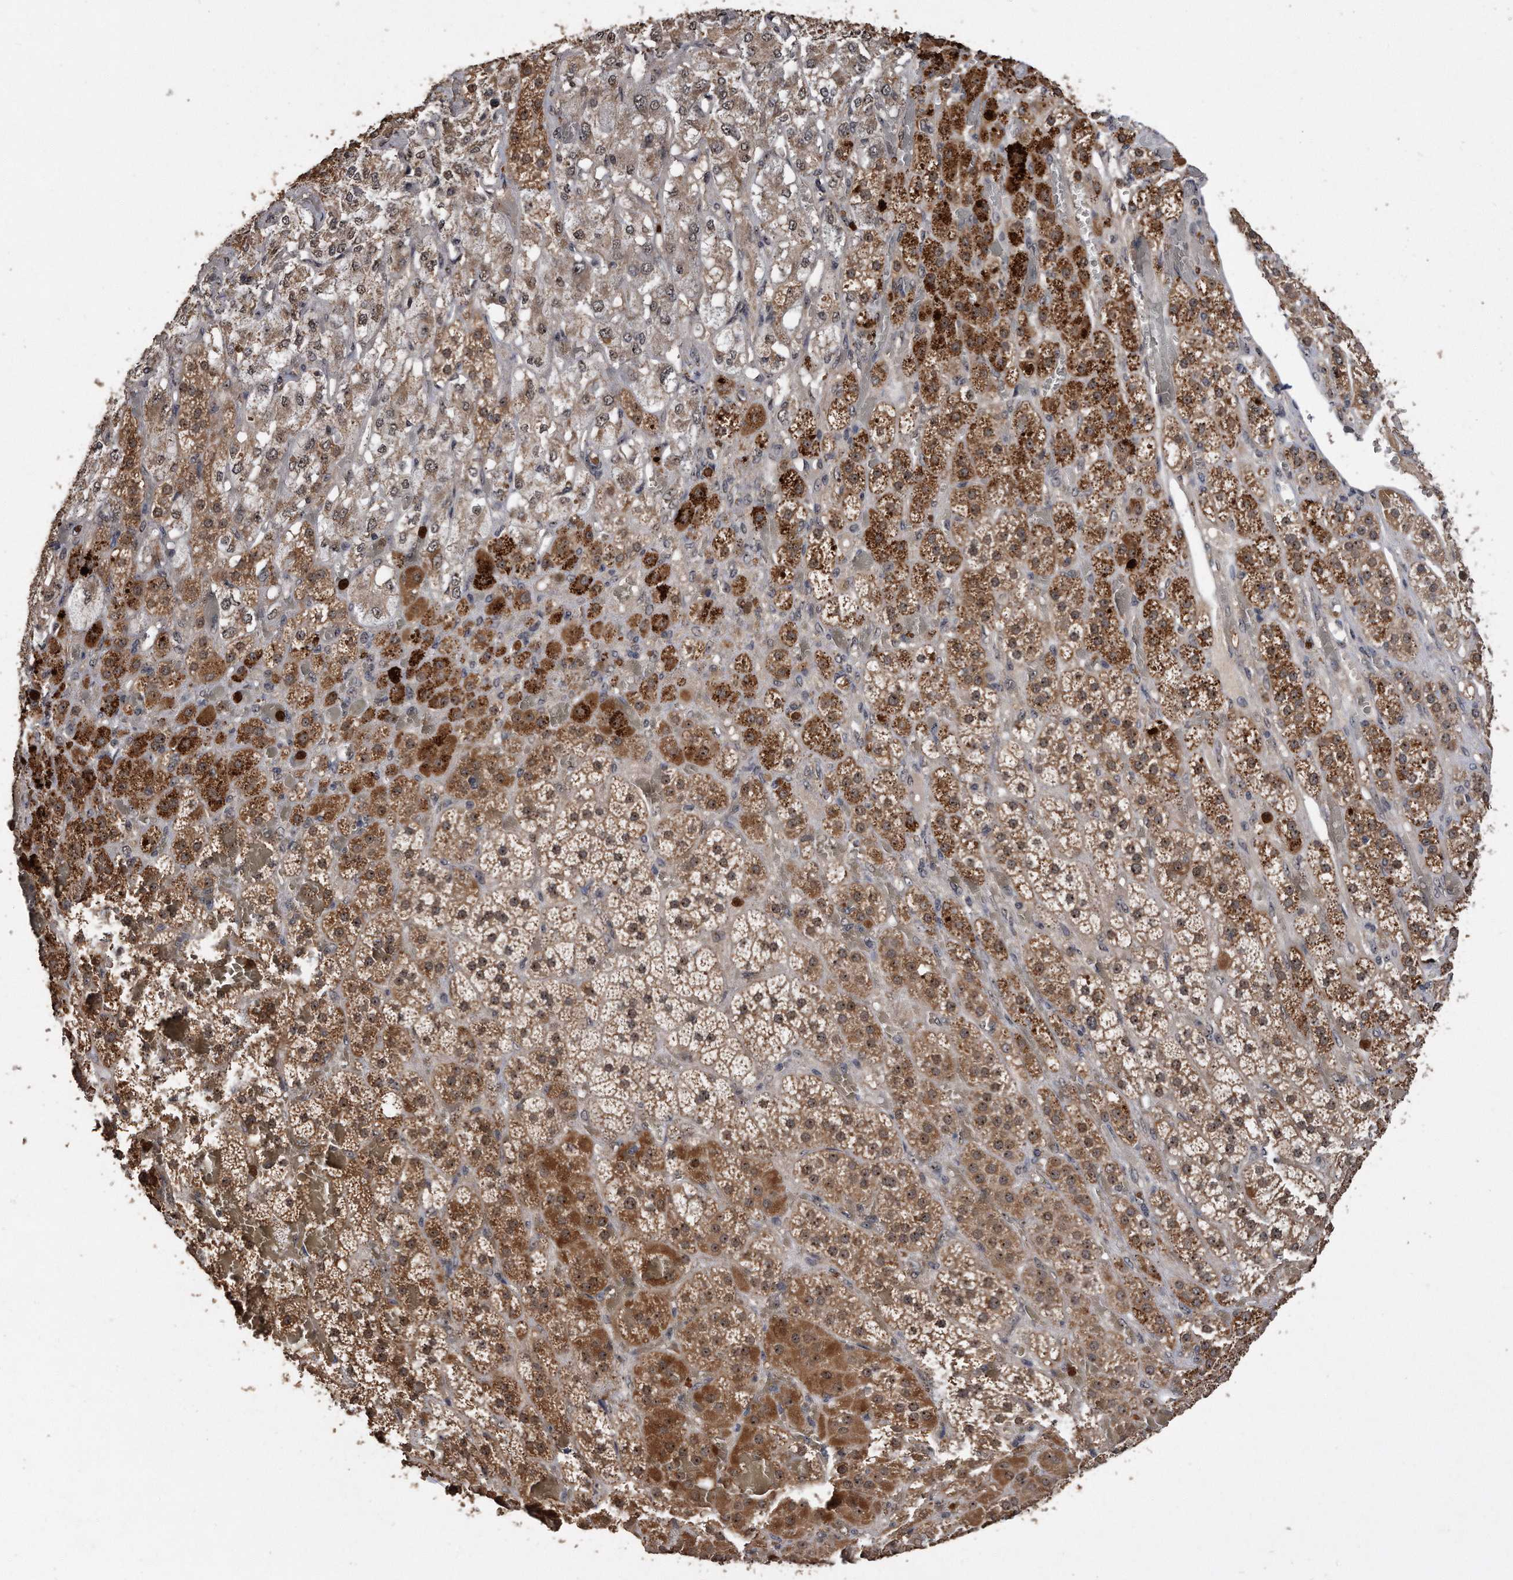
{"staining": {"intensity": "moderate", "quantity": ">75%", "location": "cytoplasmic/membranous,nuclear"}, "tissue": "adrenal gland", "cell_type": "Glandular cells", "image_type": "normal", "snomed": [{"axis": "morphology", "description": "Normal tissue, NOS"}, {"axis": "topography", "description": "Adrenal gland"}], "caption": "Immunohistochemistry (IHC) histopathology image of normal adrenal gland stained for a protein (brown), which shows medium levels of moderate cytoplasmic/membranous,nuclear staining in about >75% of glandular cells.", "gene": "PELO", "patient": {"sex": "female", "age": 59}}